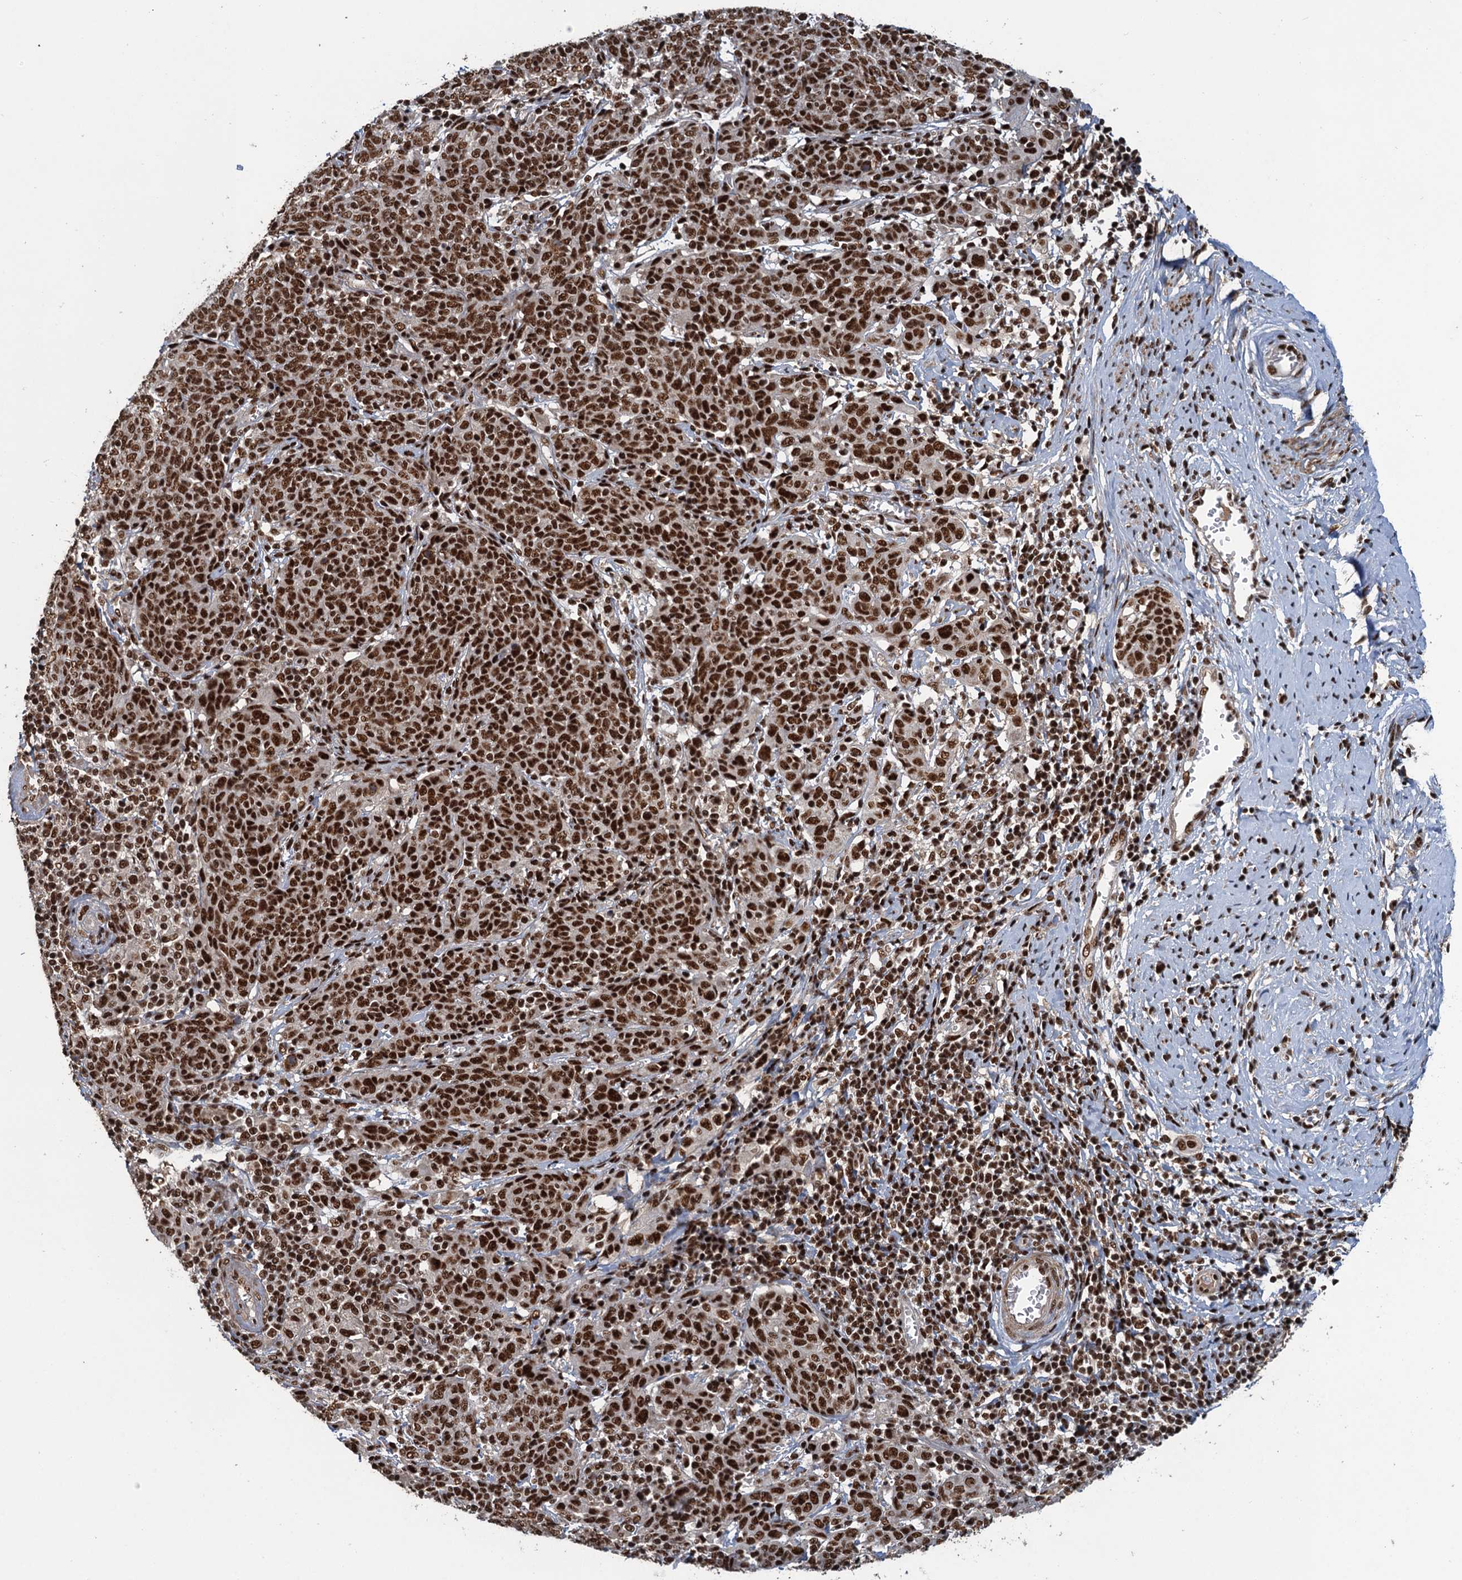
{"staining": {"intensity": "moderate", "quantity": ">75%", "location": "nuclear"}, "tissue": "cervical cancer", "cell_type": "Tumor cells", "image_type": "cancer", "snomed": [{"axis": "morphology", "description": "Squamous cell carcinoma, NOS"}, {"axis": "topography", "description": "Cervix"}], "caption": "Moderate nuclear positivity for a protein is seen in approximately >75% of tumor cells of cervical squamous cell carcinoma using IHC.", "gene": "ZC3H18", "patient": {"sex": "female", "age": 67}}